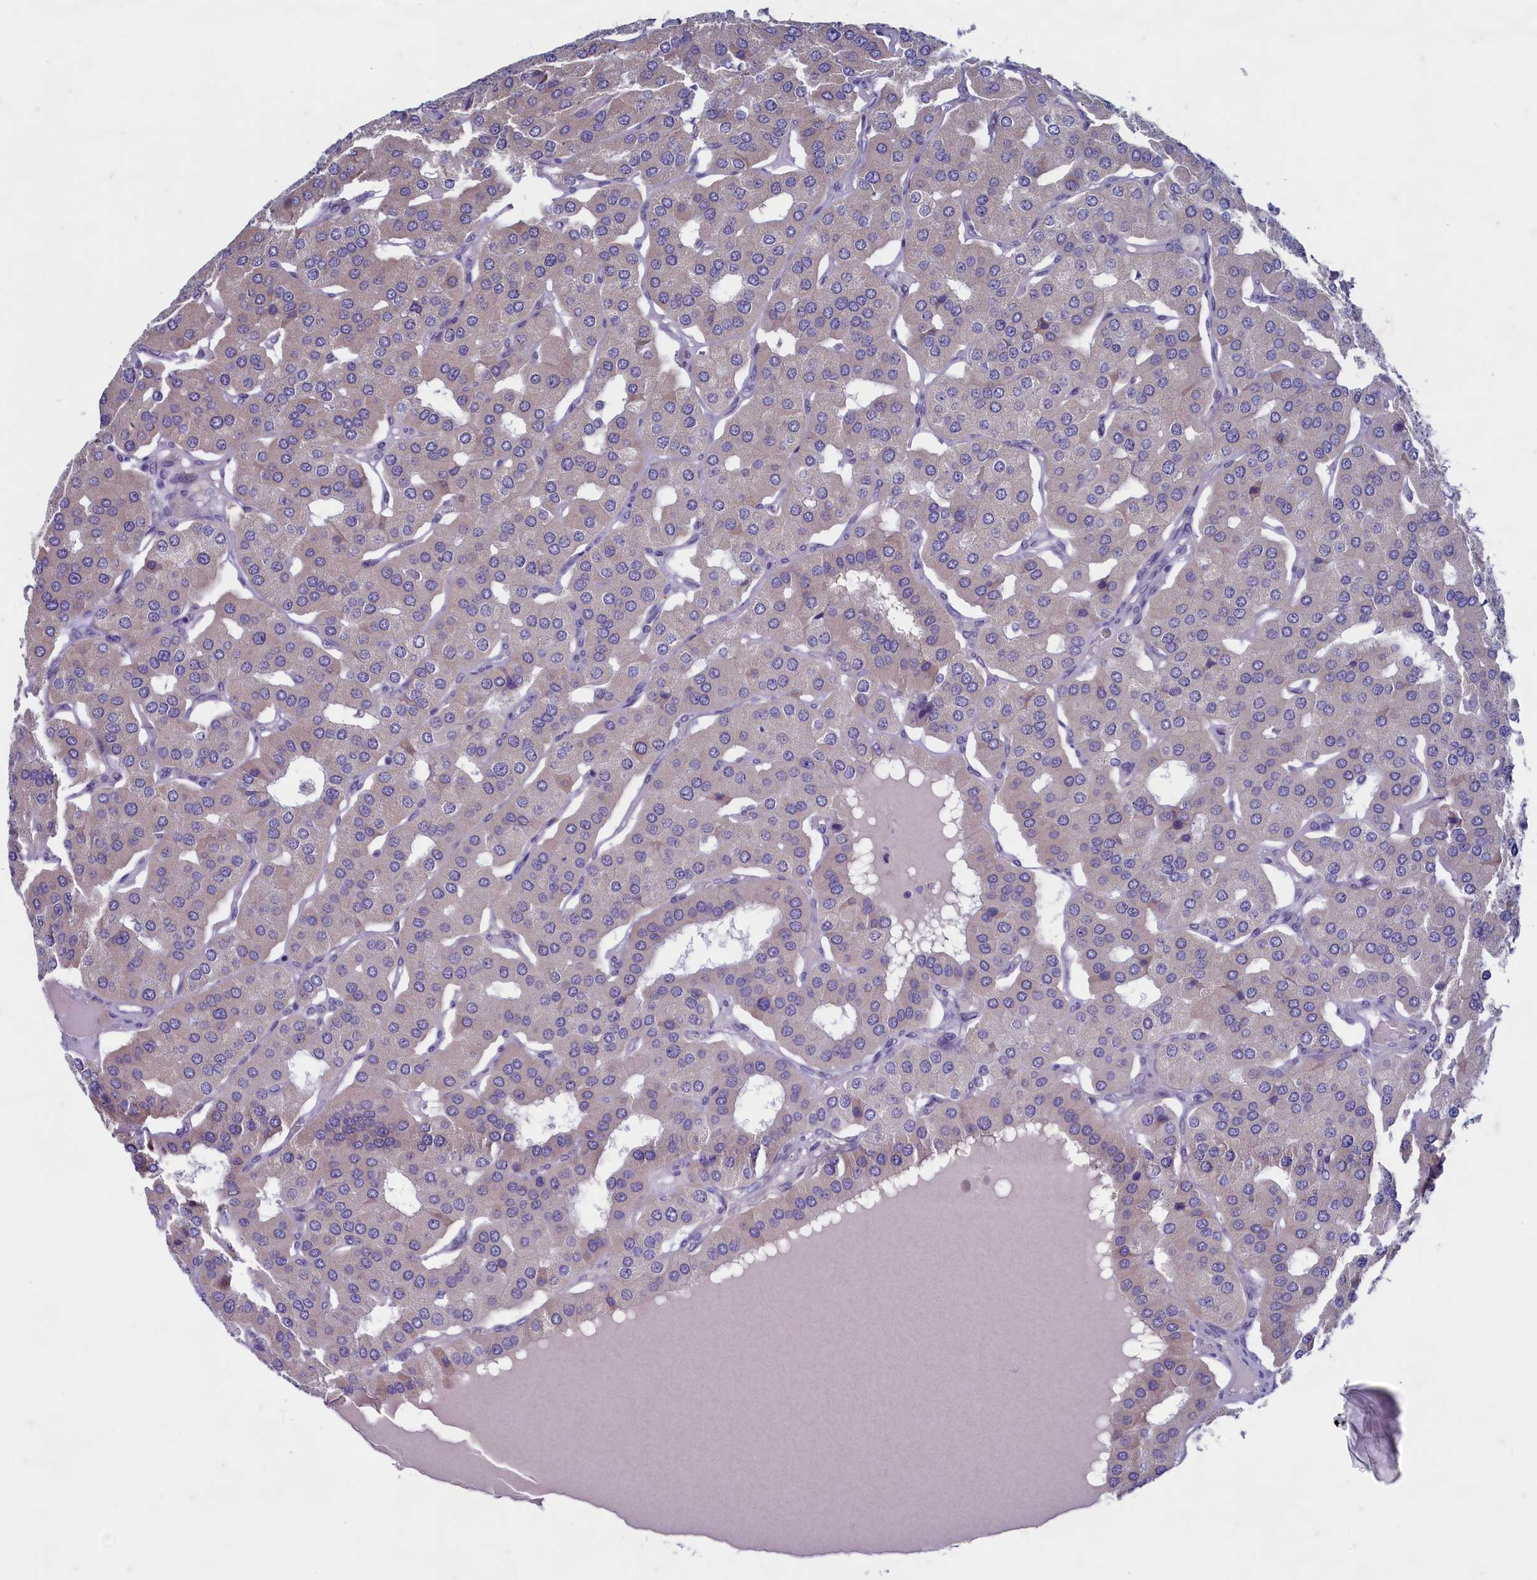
{"staining": {"intensity": "weak", "quantity": "25%-75%", "location": "cytoplasmic/membranous"}, "tissue": "parathyroid gland", "cell_type": "Glandular cells", "image_type": "normal", "snomed": [{"axis": "morphology", "description": "Normal tissue, NOS"}, {"axis": "morphology", "description": "Adenoma, NOS"}, {"axis": "topography", "description": "Parathyroid gland"}], "caption": "This image reveals unremarkable parathyroid gland stained with immunohistochemistry (IHC) to label a protein in brown. The cytoplasmic/membranous of glandular cells show weak positivity for the protein. Nuclei are counter-stained blue.", "gene": "MAP1LC3A", "patient": {"sex": "female", "age": 86}}